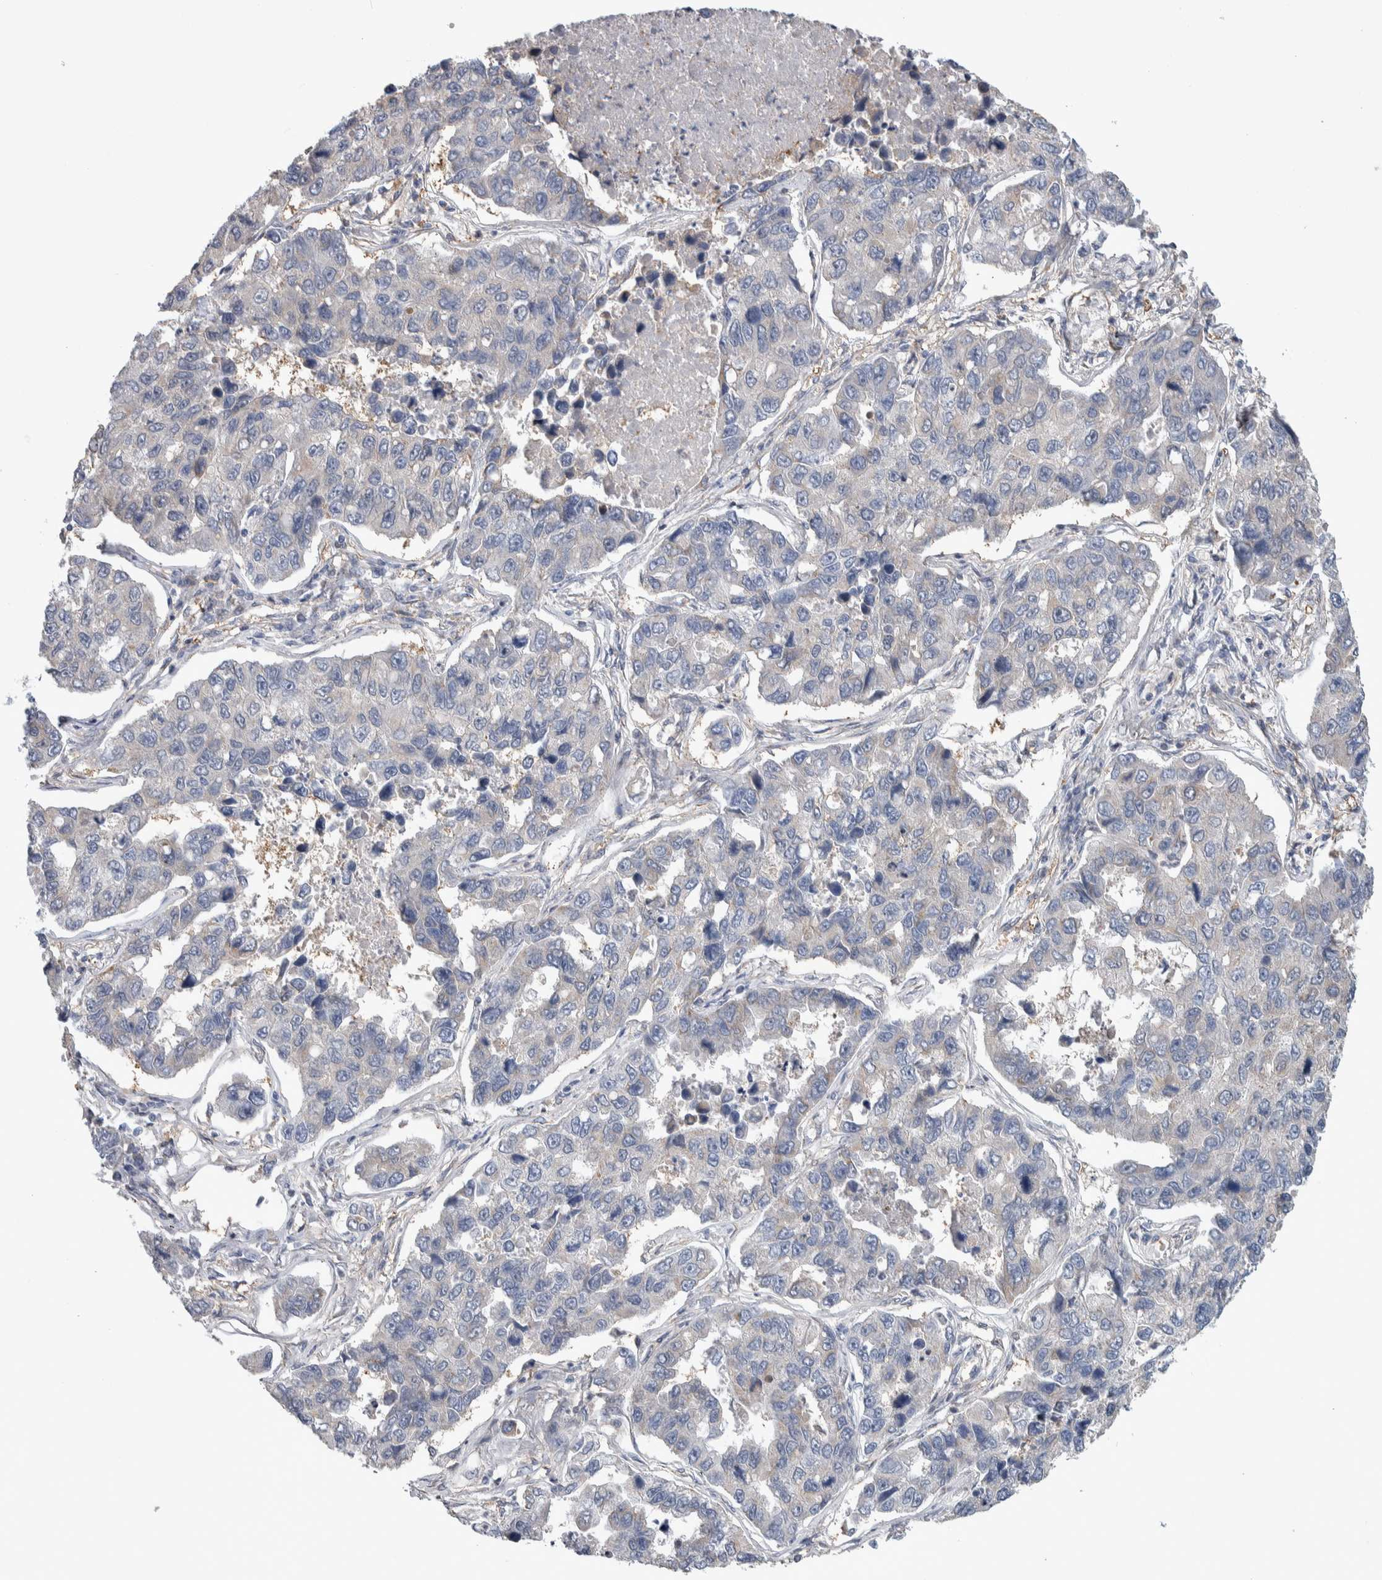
{"staining": {"intensity": "negative", "quantity": "none", "location": "none"}, "tissue": "lung cancer", "cell_type": "Tumor cells", "image_type": "cancer", "snomed": [{"axis": "morphology", "description": "Adenocarcinoma, NOS"}, {"axis": "topography", "description": "Lung"}], "caption": "This photomicrograph is of adenocarcinoma (lung) stained with IHC to label a protein in brown with the nuclei are counter-stained blue. There is no staining in tumor cells.", "gene": "TAX1BP1", "patient": {"sex": "male", "age": 64}}